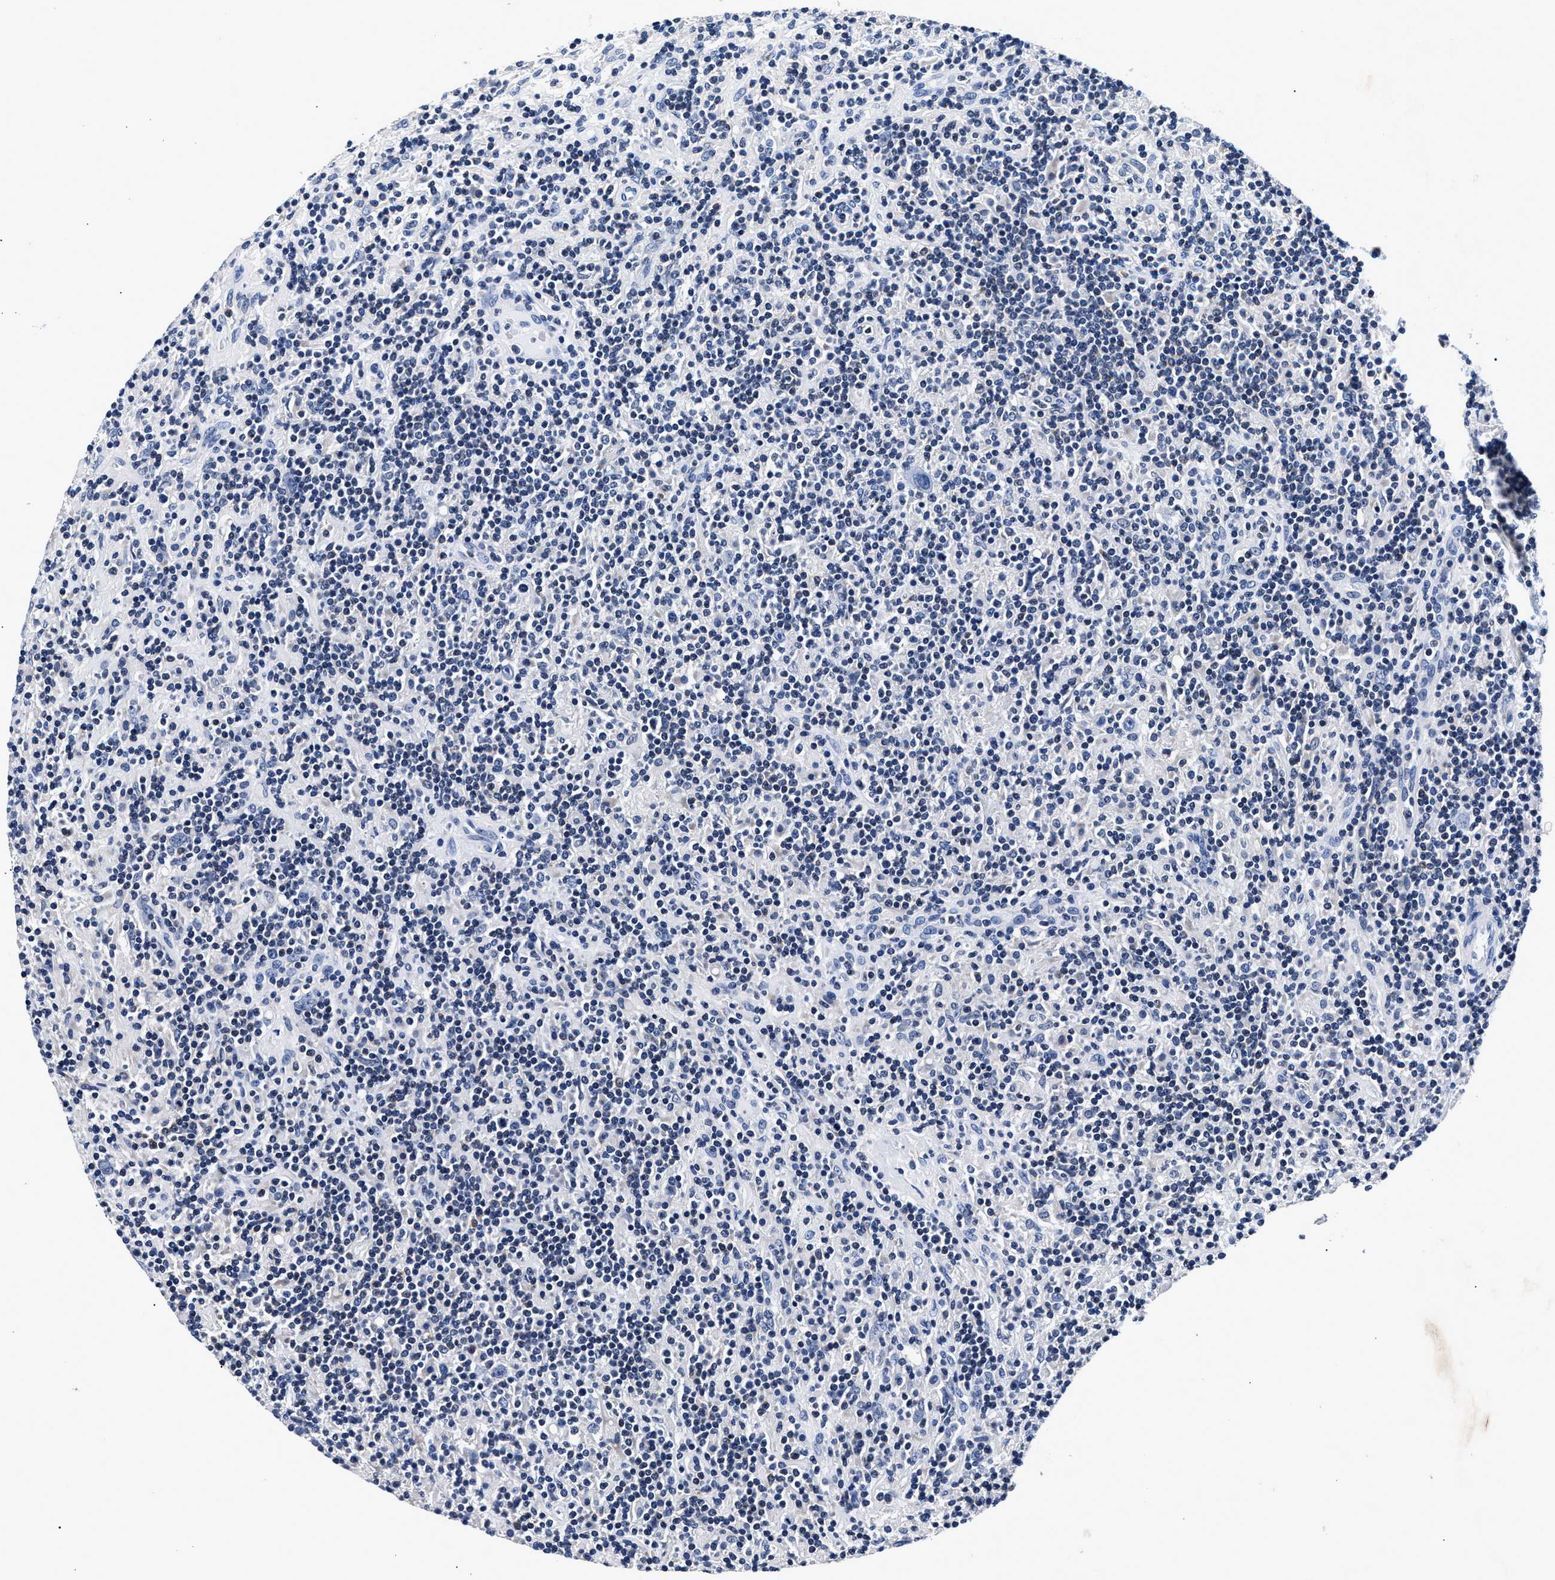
{"staining": {"intensity": "negative", "quantity": "none", "location": "none"}, "tissue": "lymphoma", "cell_type": "Tumor cells", "image_type": "cancer", "snomed": [{"axis": "morphology", "description": "Hodgkin's disease, NOS"}, {"axis": "topography", "description": "Lymph node"}], "caption": "A photomicrograph of human Hodgkin's disease is negative for staining in tumor cells.", "gene": "PHF24", "patient": {"sex": "male", "age": 70}}